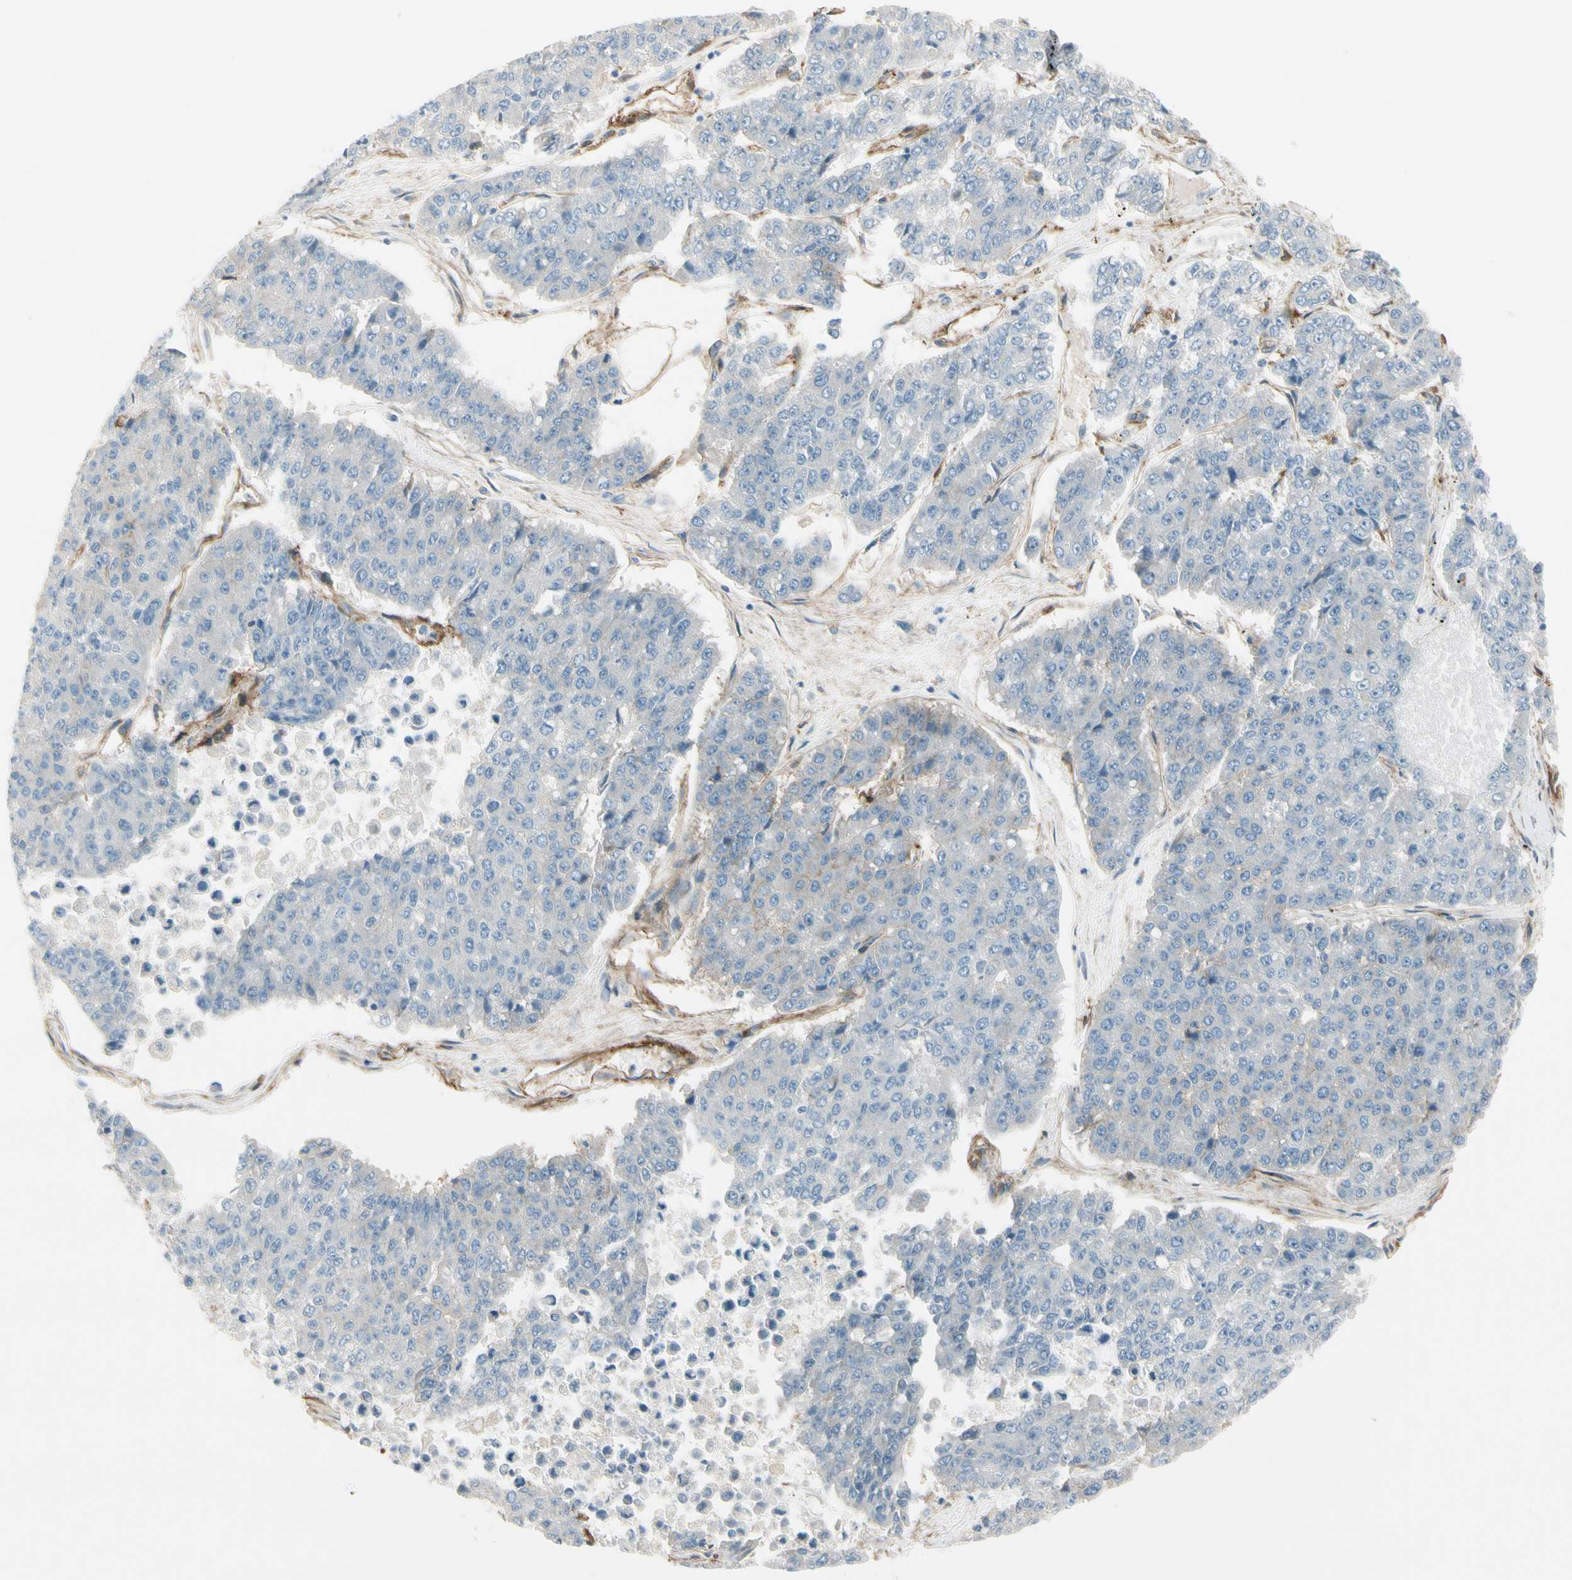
{"staining": {"intensity": "negative", "quantity": "none", "location": "none"}, "tissue": "pancreatic cancer", "cell_type": "Tumor cells", "image_type": "cancer", "snomed": [{"axis": "morphology", "description": "Adenocarcinoma, NOS"}, {"axis": "topography", "description": "Pancreas"}], "caption": "Pancreatic cancer stained for a protein using IHC demonstrates no staining tumor cells.", "gene": "ITGA3", "patient": {"sex": "male", "age": 50}}